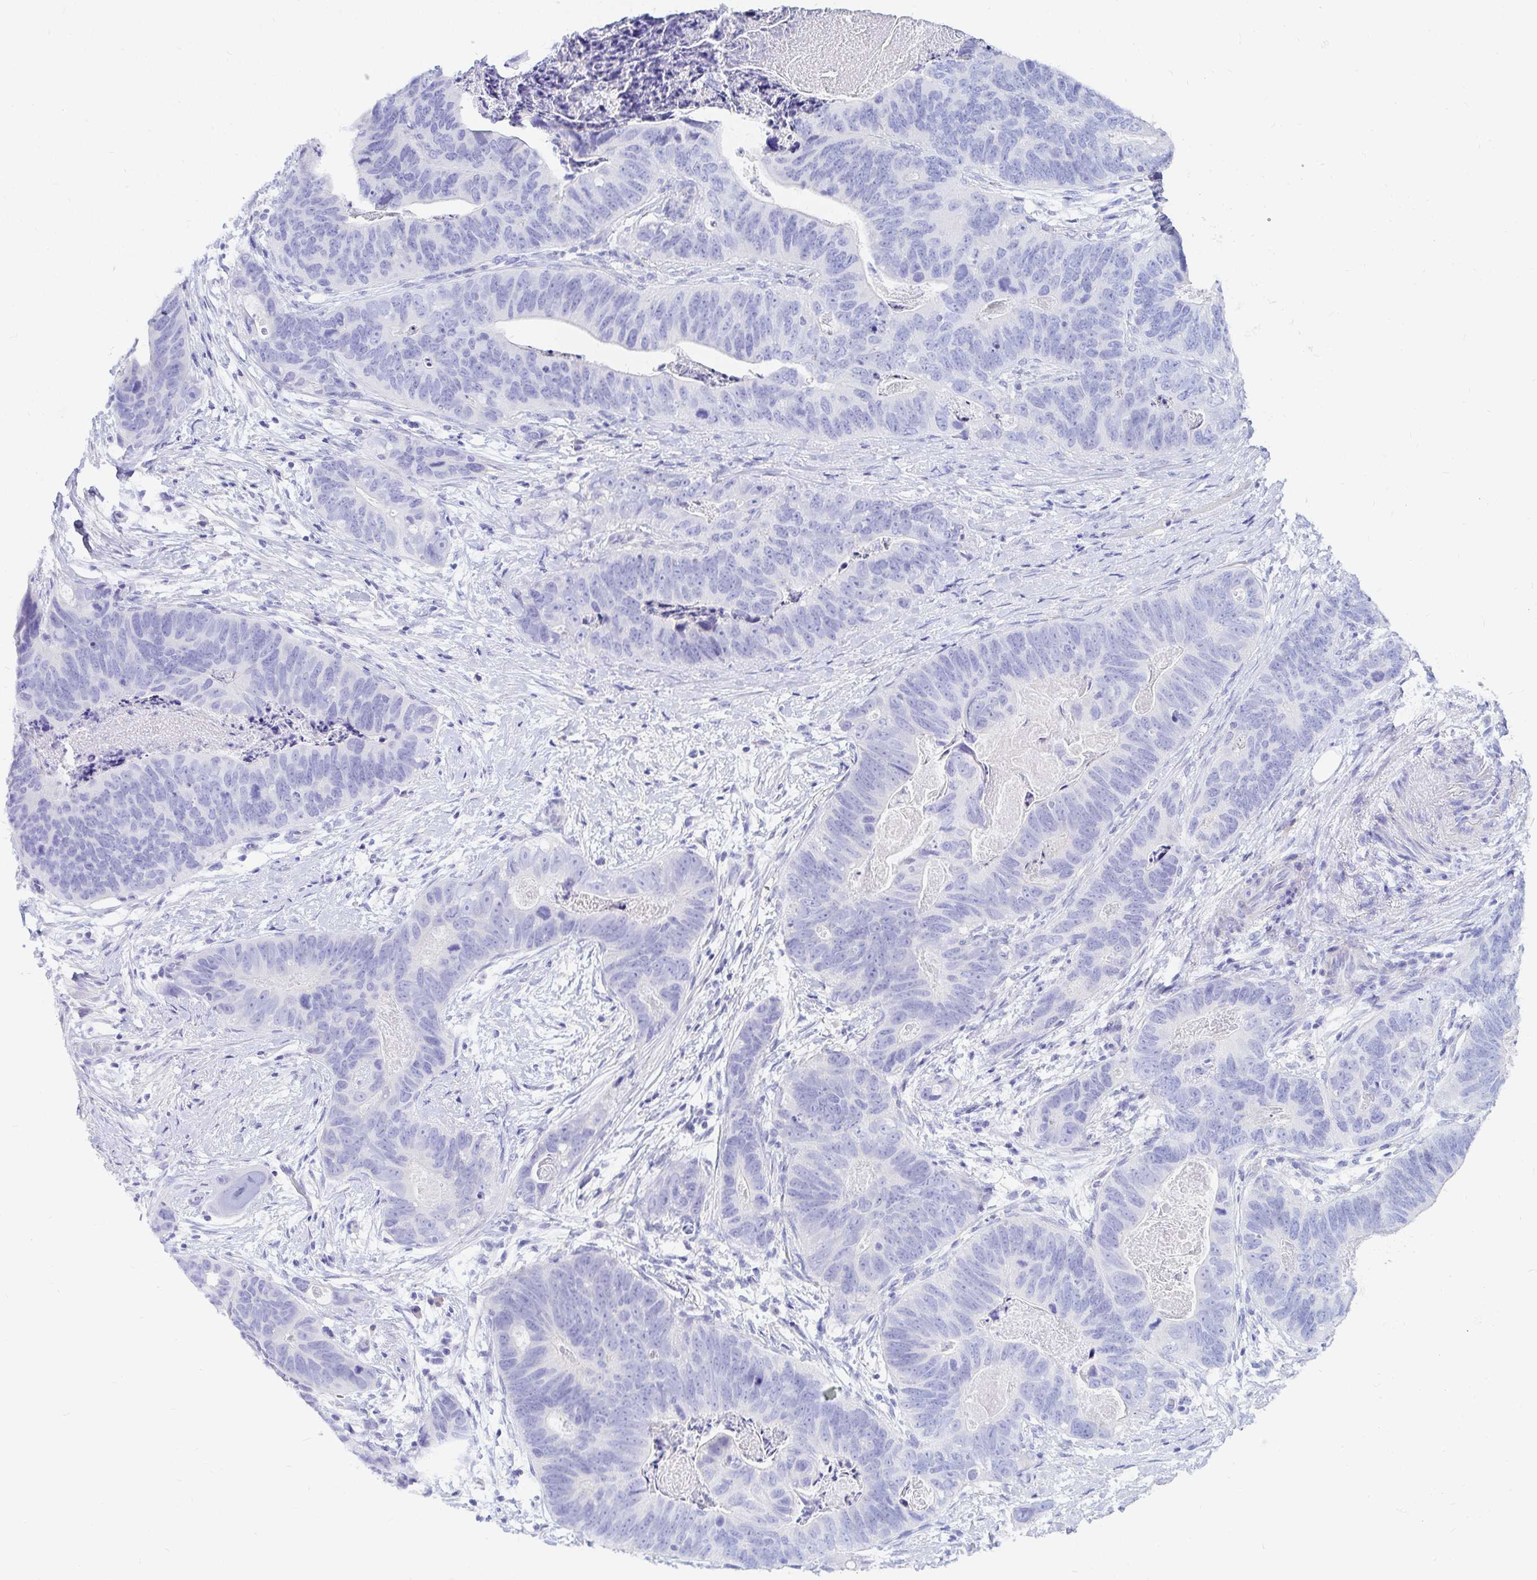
{"staining": {"intensity": "negative", "quantity": "none", "location": "none"}, "tissue": "stomach cancer", "cell_type": "Tumor cells", "image_type": "cancer", "snomed": [{"axis": "morphology", "description": "Normal tissue, NOS"}, {"axis": "morphology", "description": "Adenocarcinoma, NOS"}, {"axis": "topography", "description": "Stomach"}], "caption": "Immunohistochemistry photomicrograph of neoplastic tissue: adenocarcinoma (stomach) stained with DAB demonstrates no significant protein positivity in tumor cells.", "gene": "NR2E1", "patient": {"sex": "female", "age": 89}}